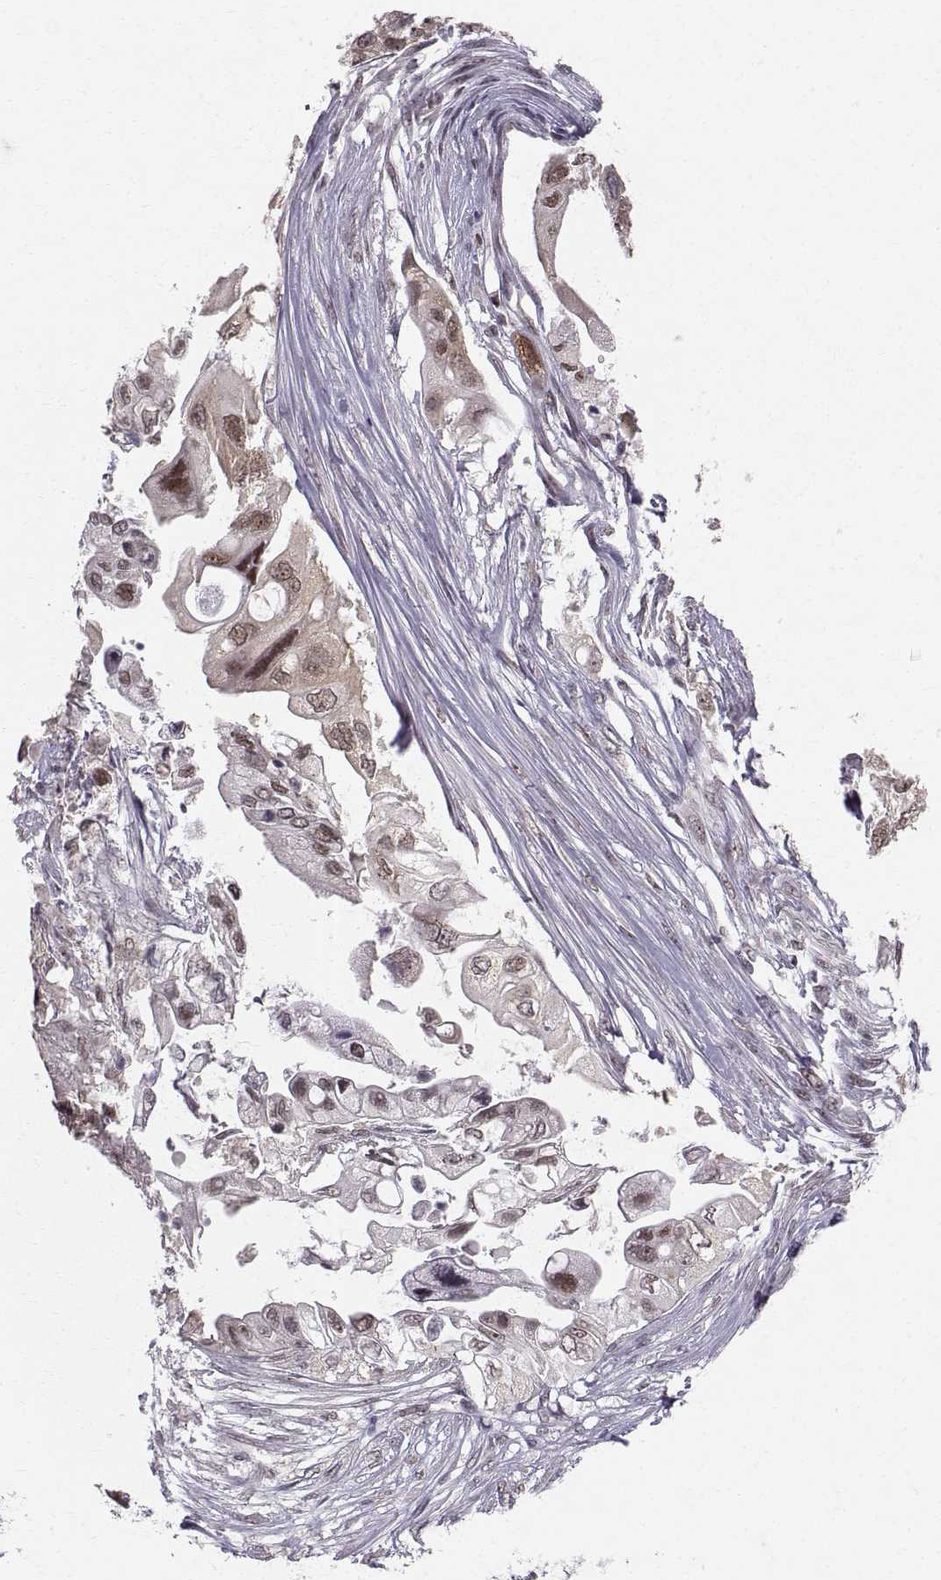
{"staining": {"intensity": "moderate", "quantity": "<25%", "location": "nuclear"}, "tissue": "pancreatic cancer", "cell_type": "Tumor cells", "image_type": "cancer", "snomed": [{"axis": "morphology", "description": "Adenocarcinoma, NOS"}, {"axis": "topography", "description": "Pancreas"}], "caption": "Moderate nuclear expression for a protein is appreciated in about <25% of tumor cells of adenocarcinoma (pancreatic) using immunohistochemistry (IHC).", "gene": "RPP38", "patient": {"sex": "female", "age": 72}}